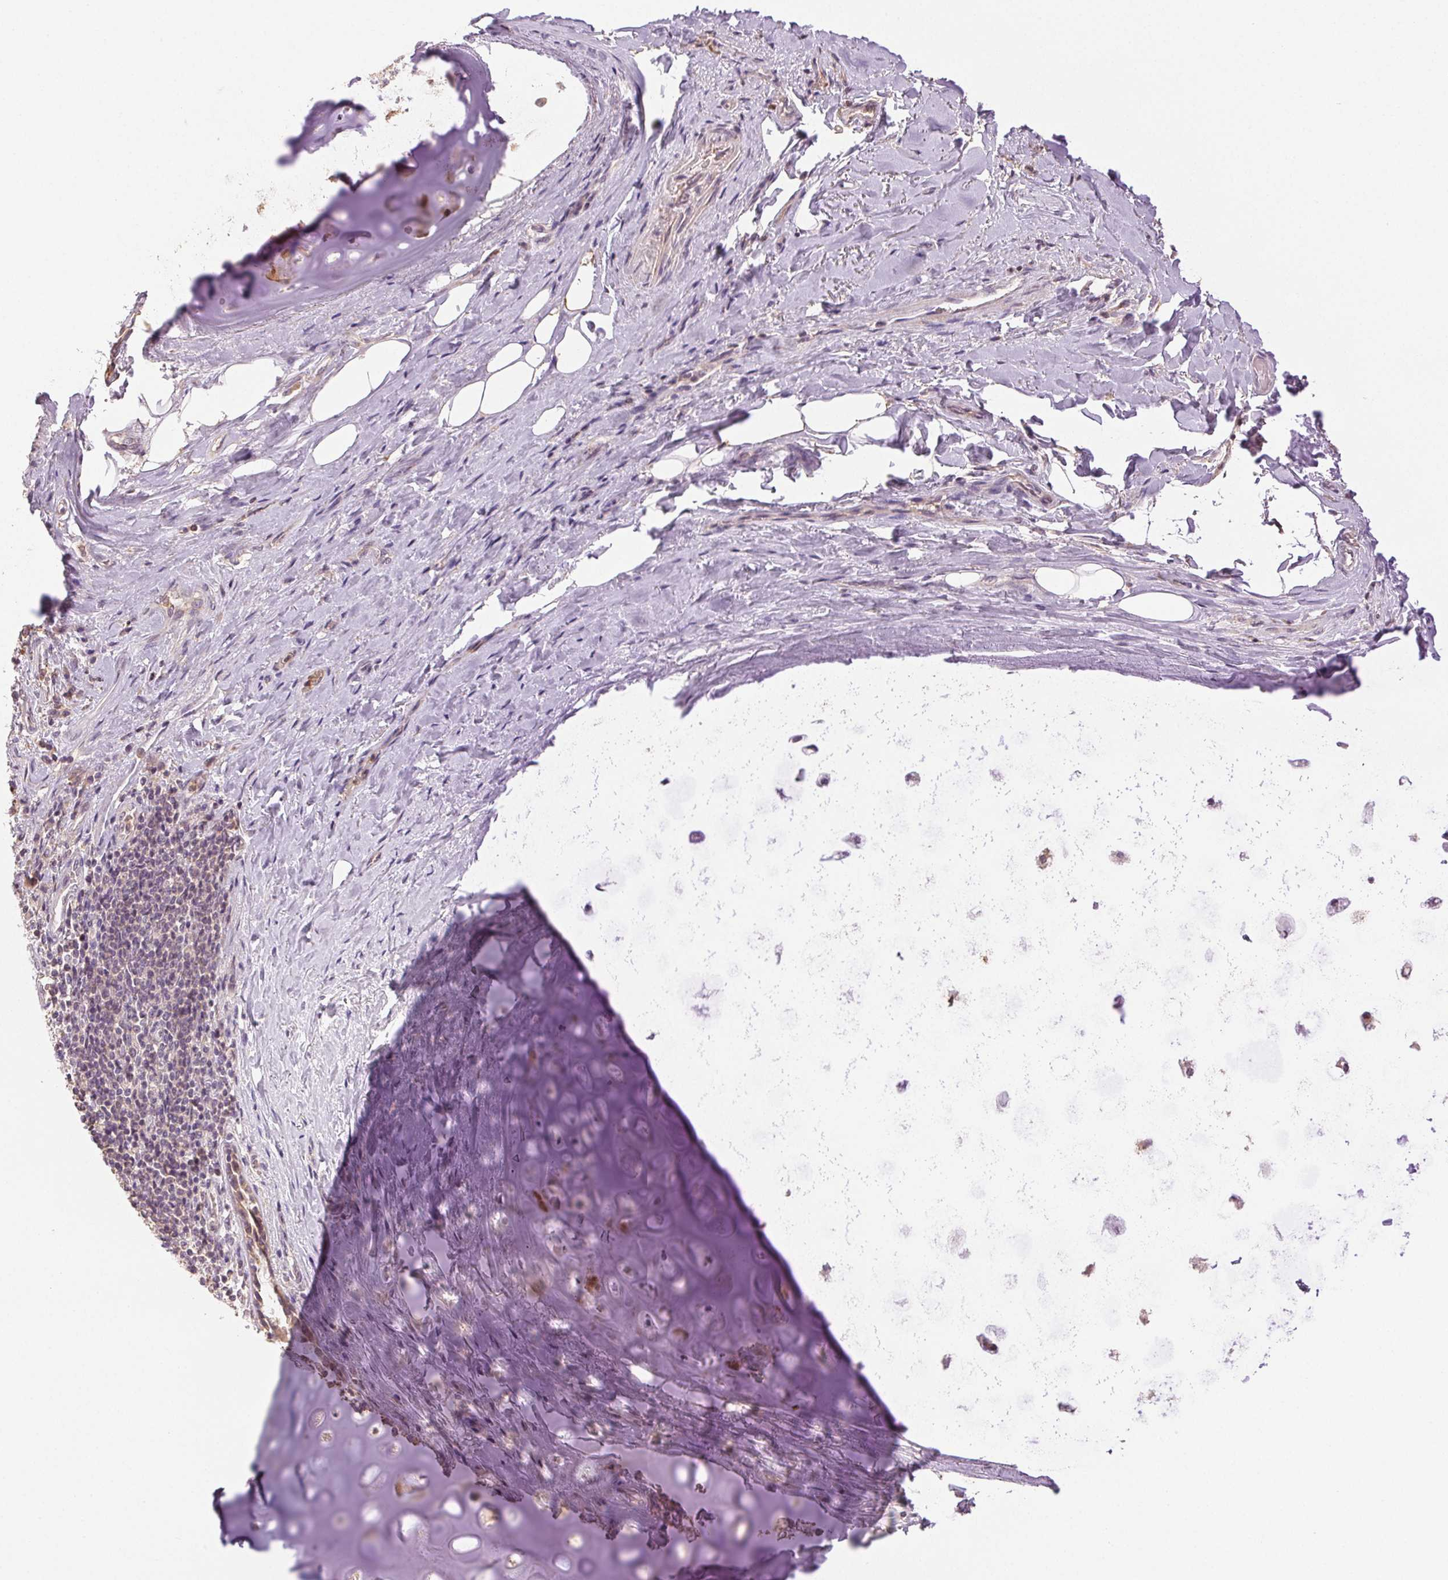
{"staining": {"intensity": "negative", "quantity": "none", "location": "none"}, "tissue": "adipose tissue", "cell_type": "Adipocytes", "image_type": "normal", "snomed": [{"axis": "morphology", "description": "Normal tissue, NOS"}, {"axis": "topography", "description": "Cartilage tissue"}, {"axis": "topography", "description": "Bronchus"}], "caption": "Immunohistochemistry of benign adipose tissue reveals no staining in adipocytes.", "gene": "TMEM253", "patient": {"sex": "male", "age": 64}}